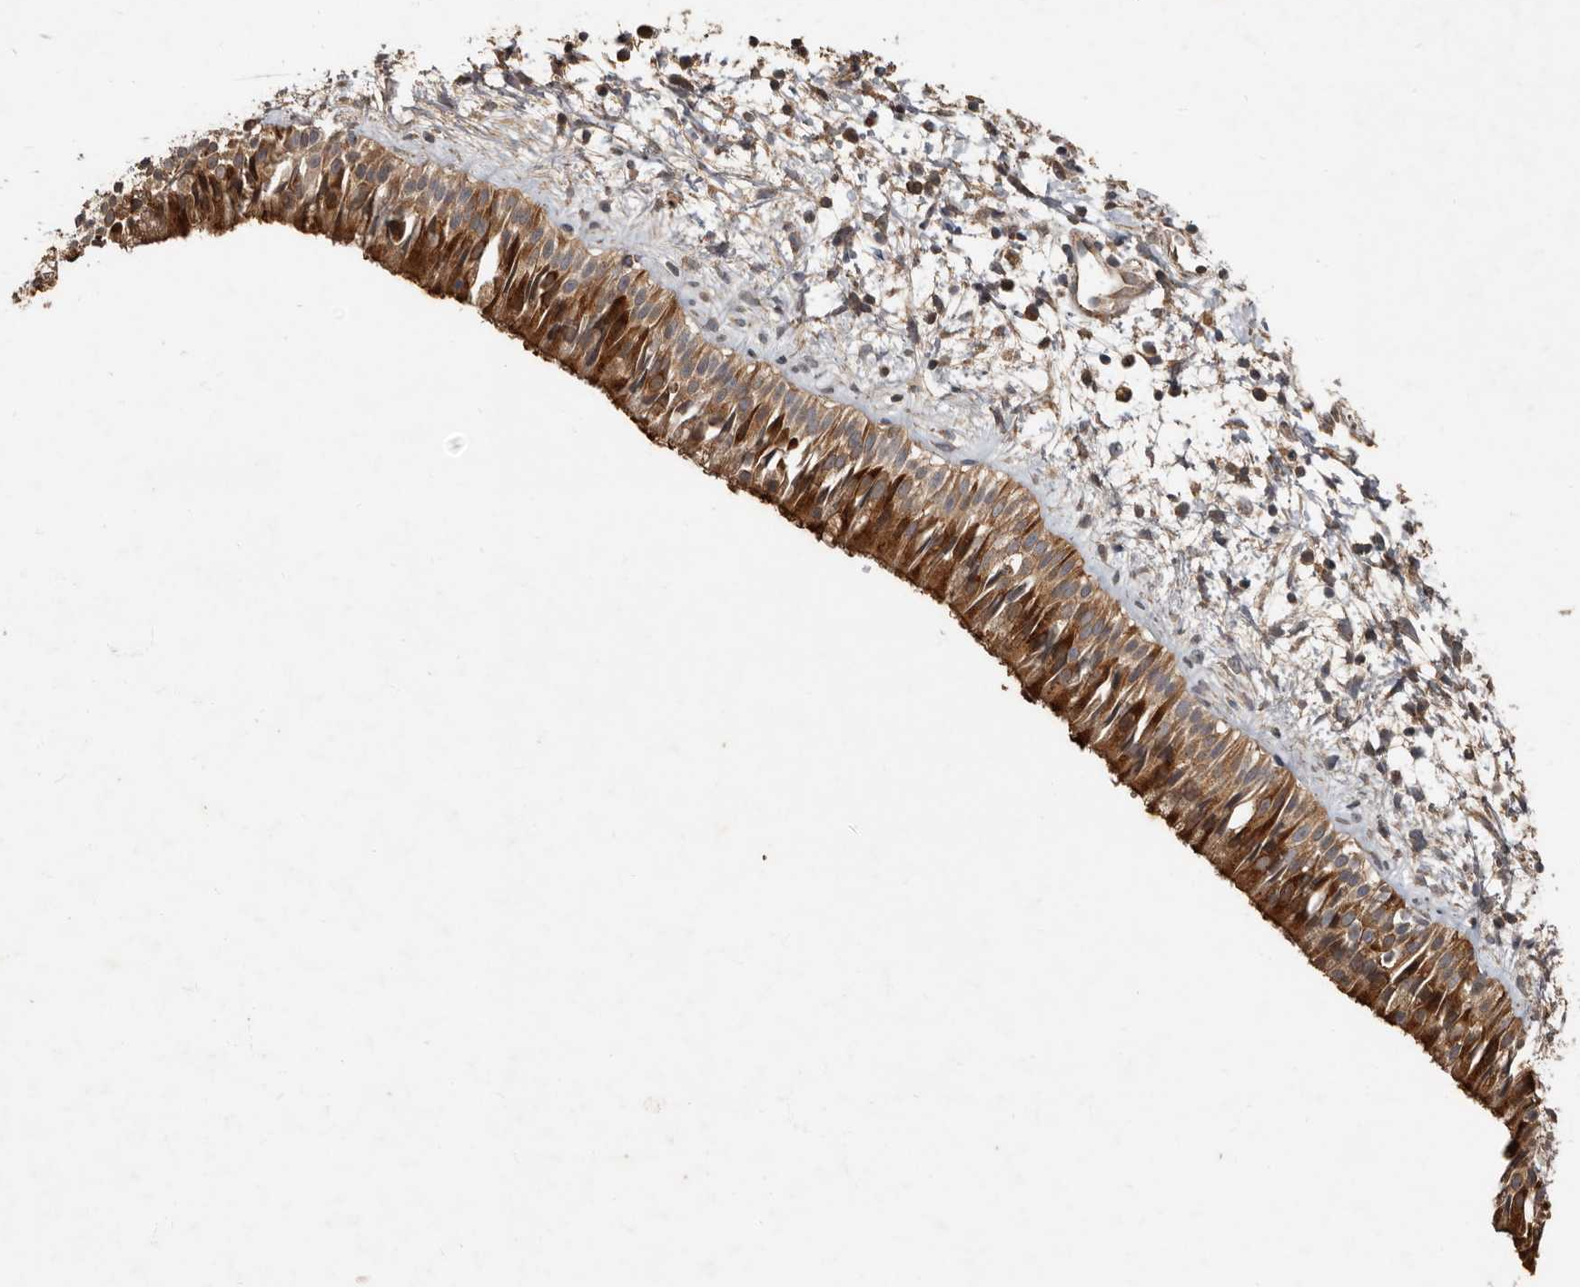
{"staining": {"intensity": "strong", "quantity": ">75%", "location": "cytoplasmic/membranous"}, "tissue": "nasopharynx", "cell_type": "Respiratory epithelial cells", "image_type": "normal", "snomed": [{"axis": "morphology", "description": "Normal tissue, NOS"}, {"axis": "topography", "description": "Nasopharynx"}], "caption": "Strong cytoplasmic/membranous staining for a protein is present in approximately >75% of respiratory epithelial cells of normal nasopharynx using IHC.", "gene": "KIF26B", "patient": {"sex": "male", "age": 22}}